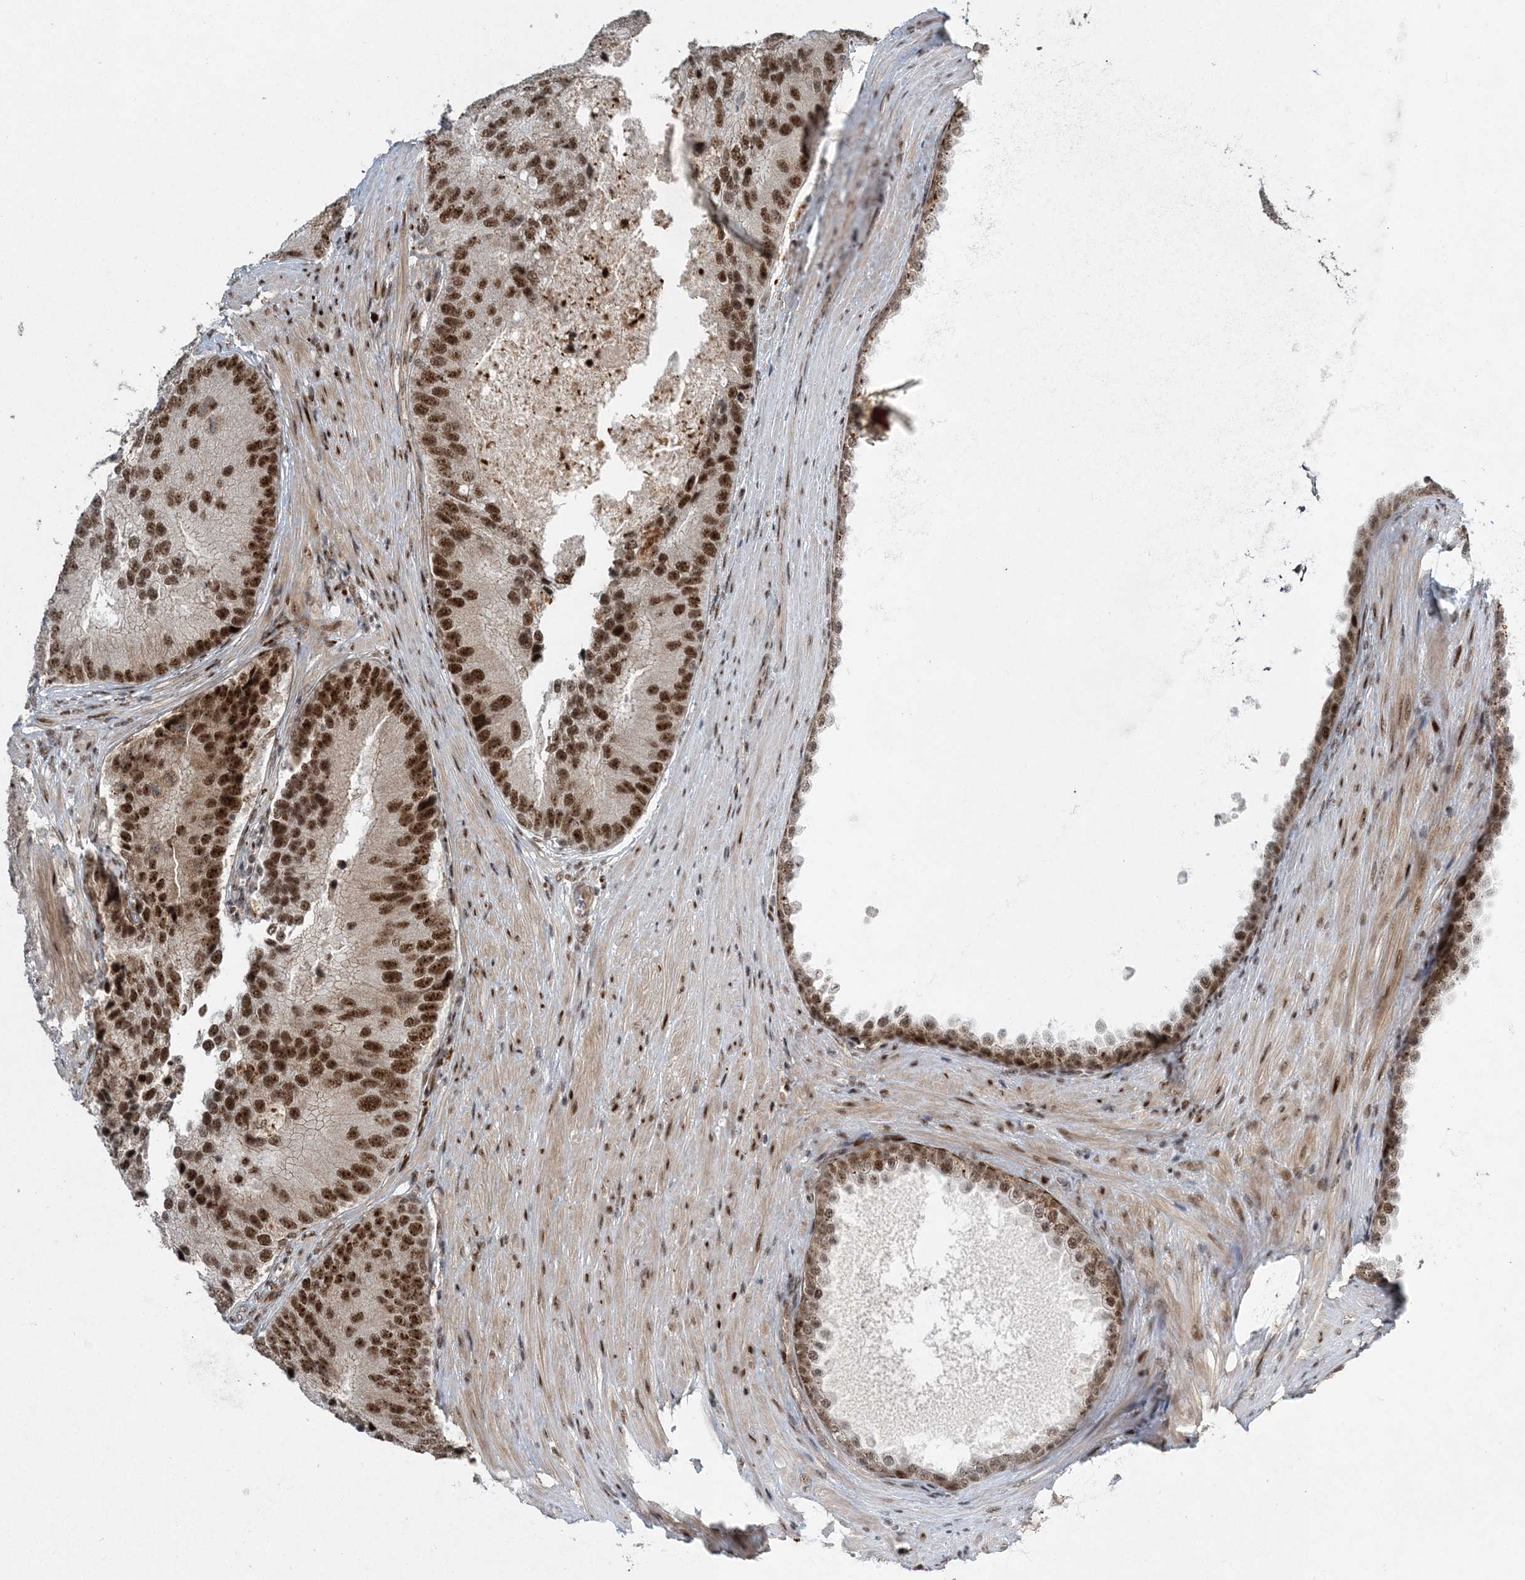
{"staining": {"intensity": "strong", "quantity": ">75%", "location": "nuclear"}, "tissue": "prostate cancer", "cell_type": "Tumor cells", "image_type": "cancer", "snomed": [{"axis": "morphology", "description": "Adenocarcinoma, High grade"}, {"axis": "topography", "description": "Prostate"}], "caption": "This photomicrograph demonstrates high-grade adenocarcinoma (prostate) stained with immunohistochemistry (IHC) to label a protein in brown. The nuclear of tumor cells show strong positivity for the protein. Nuclei are counter-stained blue.", "gene": "CWC22", "patient": {"sex": "male", "age": 70}}